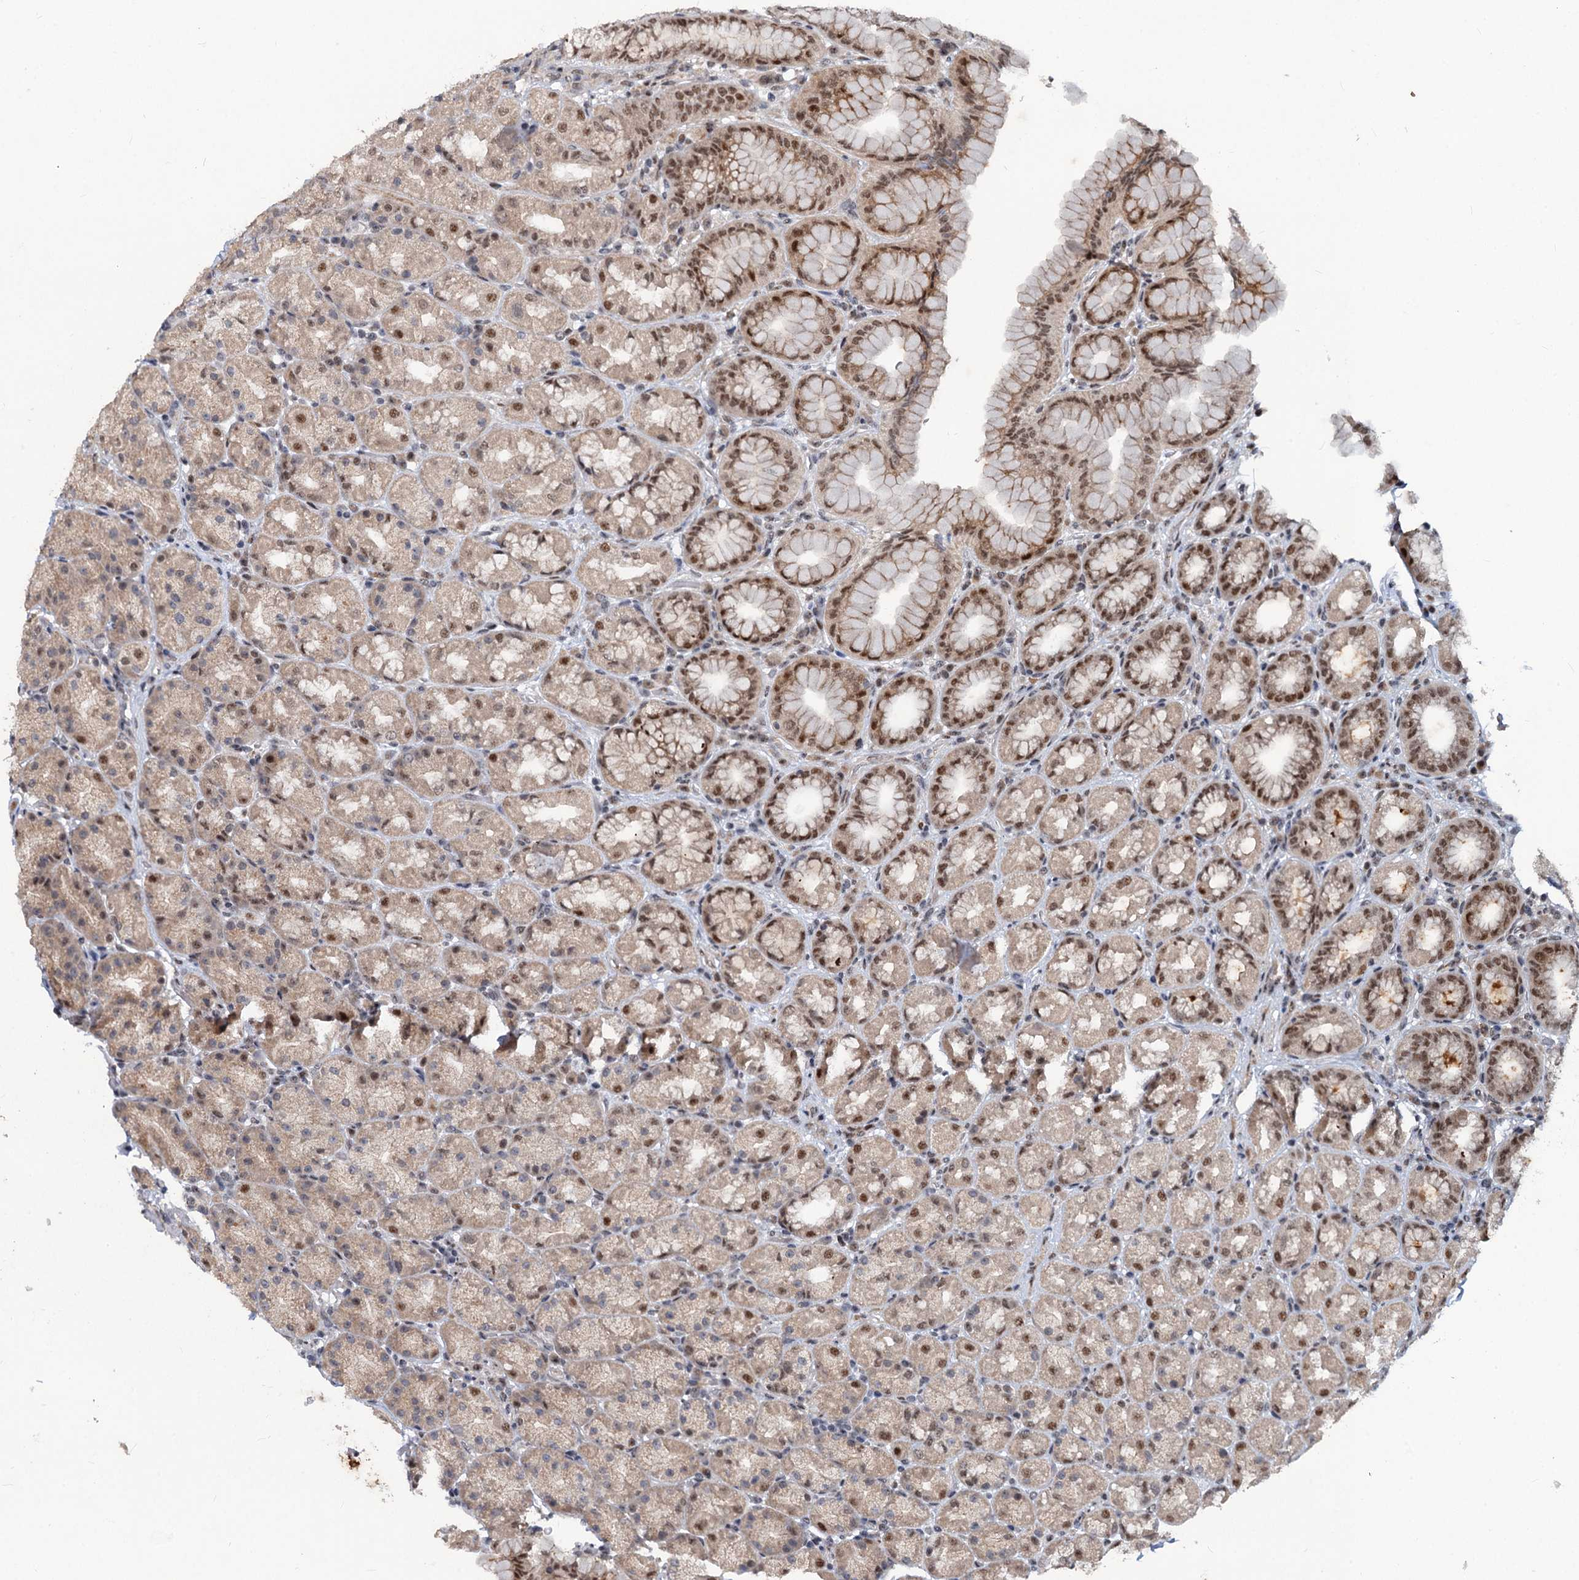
{"staining": {"intensity": "strong", "quantity": "25%-75%", "location": "cytoplasmic/membranous,nuclear"}, "tissue": "stomach", "cell_type": "Glandular cells", "image_type": "normal", "snomed": [{"axis": "morphology", "description": "Normal tissue, NOS"}, {"axis": "topography", "description": "Stomach, upper"}], "caption": "Immunohistochemical staining of normal stomach demonstrates high levels of strong cytoplasmic/membranous,nuclear positivity in approximately 25%-75% of glandular cells. The protein of interest is shown in brown color, while the nuclei are stained blue.", "gene": "PHF8", "patient": {"sex": "male", "age": 68}}